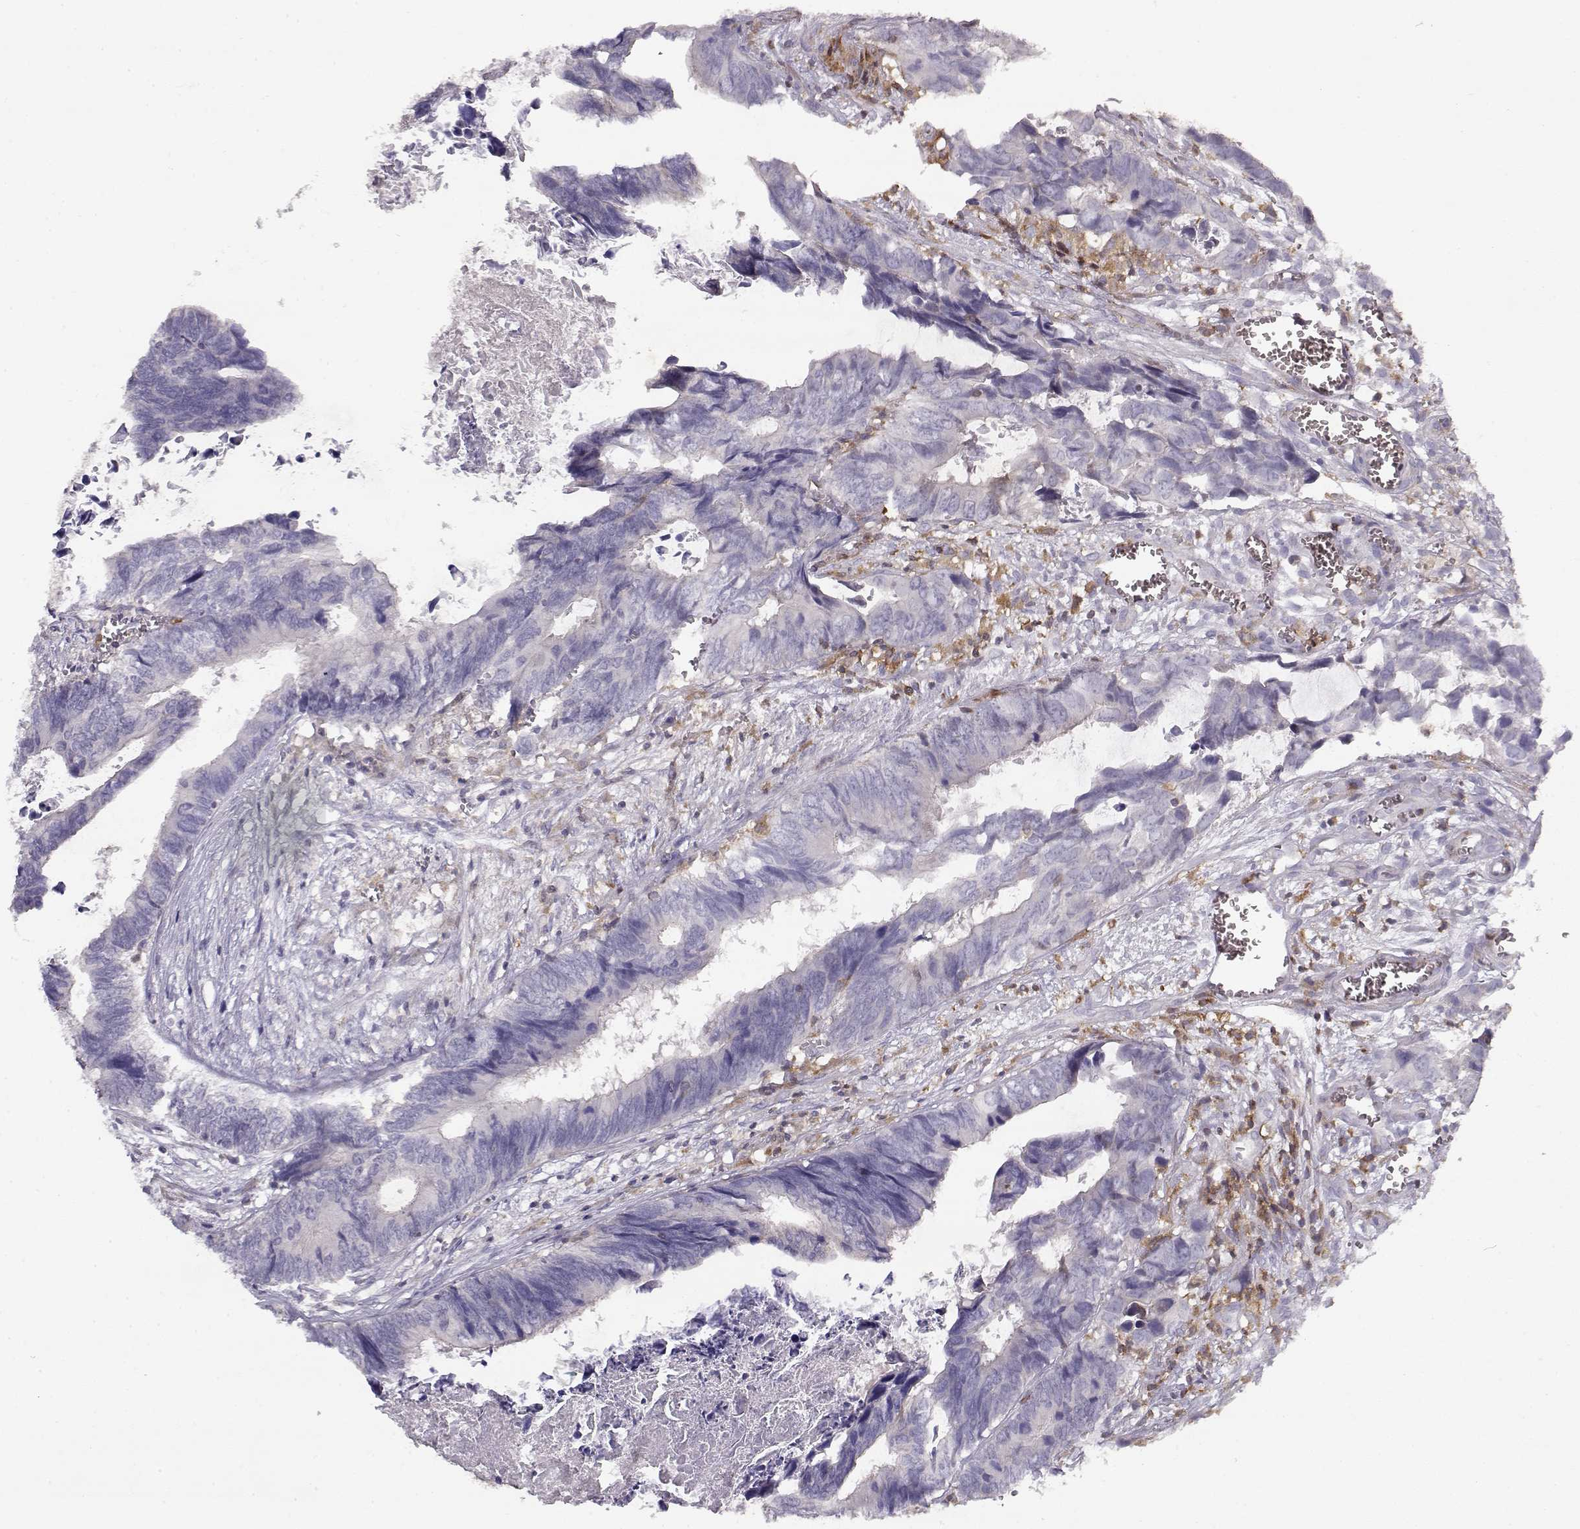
{"staining": {"intensity": "negative", "quantity": "none", "location": "none"}, "tissue": "colorectal cancer", "cell_type": "Tumor cells", "image_type": "cancer", "snomed": [{"axis": "morphology", "description": "Adenocarcinoma, NOS"}, {"axis": "topography", "description": "Colon"}], "caption": "Tumor cells show no significant expression in colorectal adenocarcinoma. The staining was performed using DAB to visualize the protein expression in brown, while the nuclei were stained in blue with hematoxylin (Magnification: 20x).", "gene": "VAV1", "patient": {"sex": "female", "age": 82}}